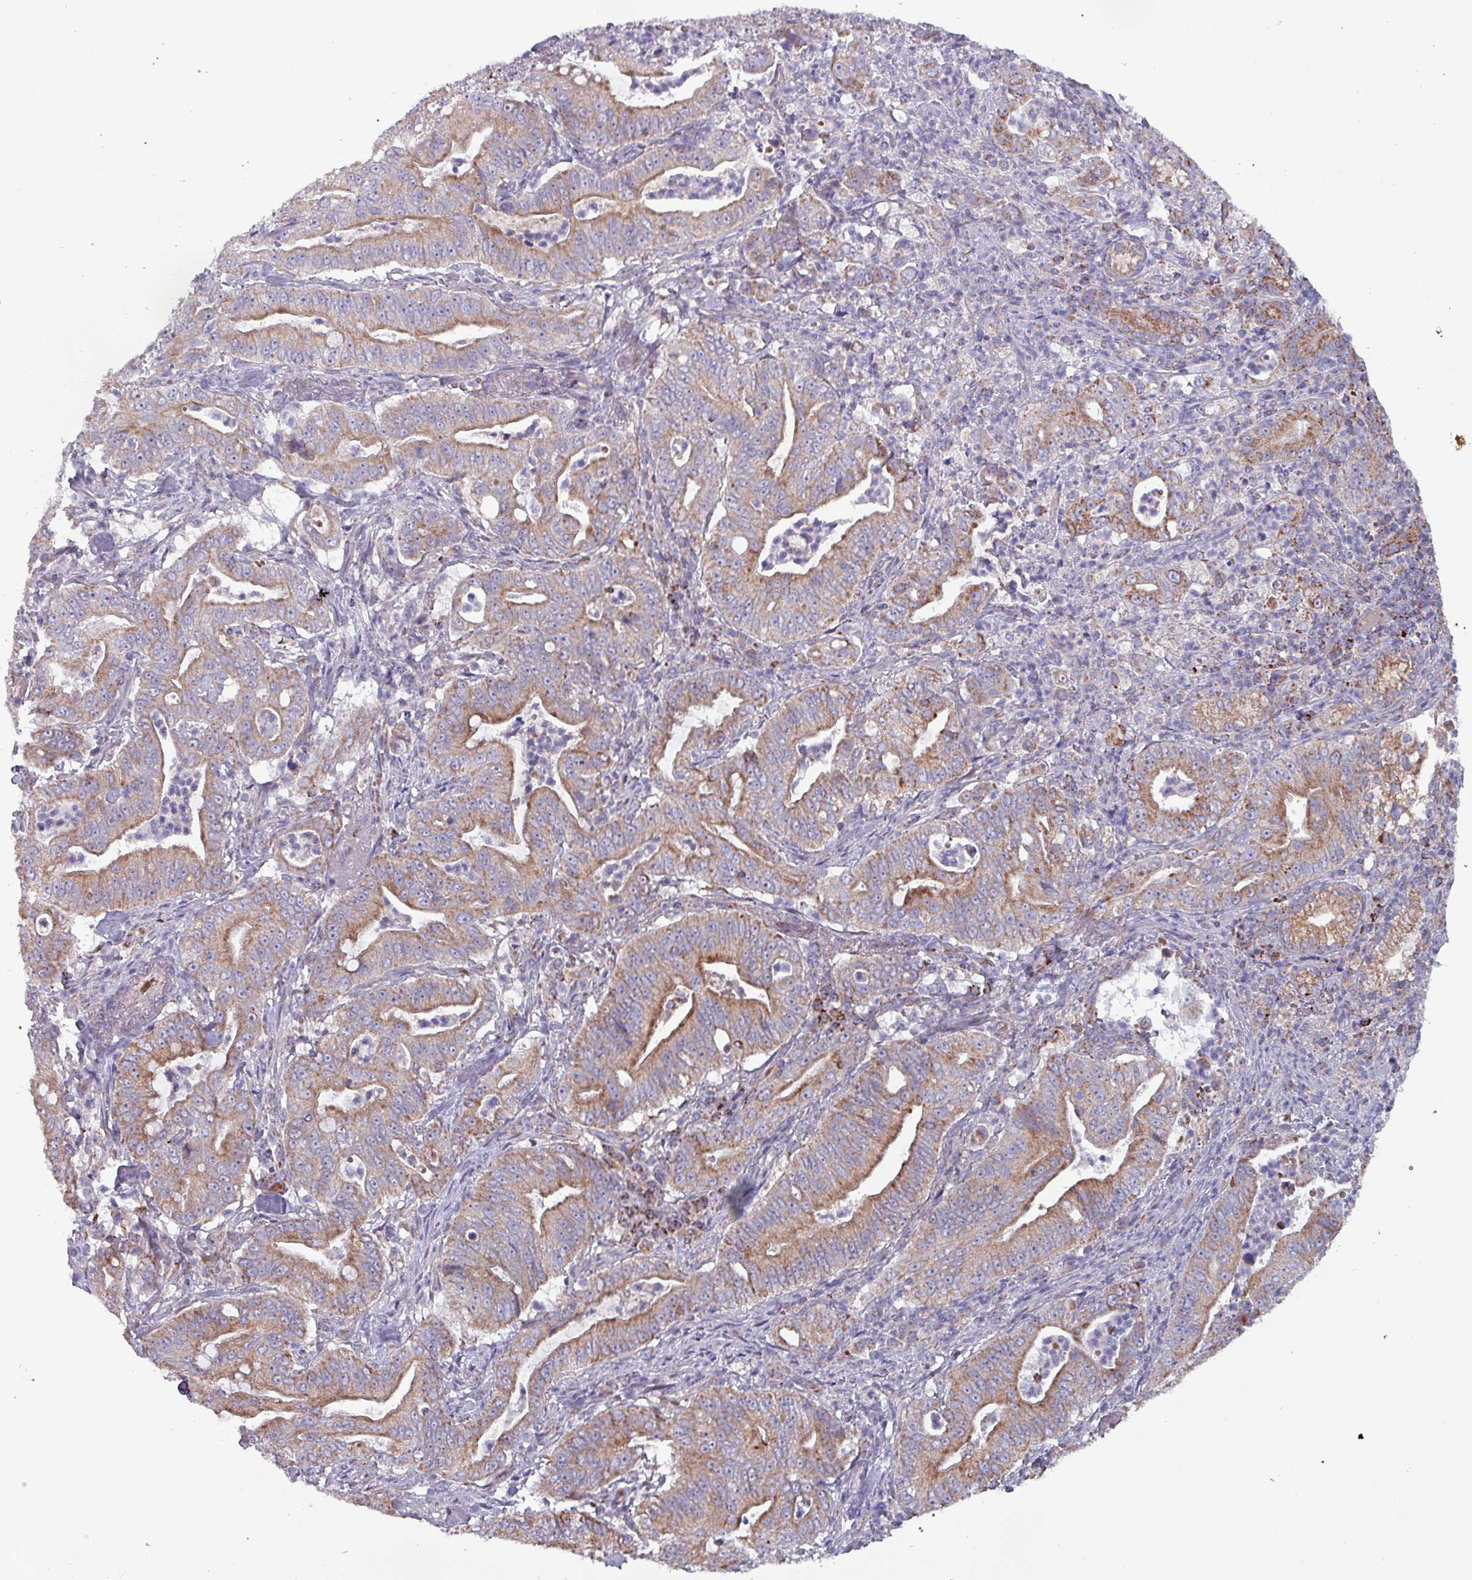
{"staining": {"intensity": "moderate", "quantity": ">75%", "location": "cytoplasmic/membranous"}, "tissue": "pancreatic cancer", "cell_type": "Tumor cells", "image_type": "cancer", "snomed": [{"axis": "morphology", "description": "Adenocarcinoma, NOS"}, {"axis": "topography", "description": "Pancreas"}], "caption": "Adenocarcinoma (pancreatic) stained with DAB IHC shows medium levels of moderate cytoplasmic/membranous positivity in about >75% of tumor cells.", "gene": "ZNF322", "patient": {"sex": "male", "age": 71}}